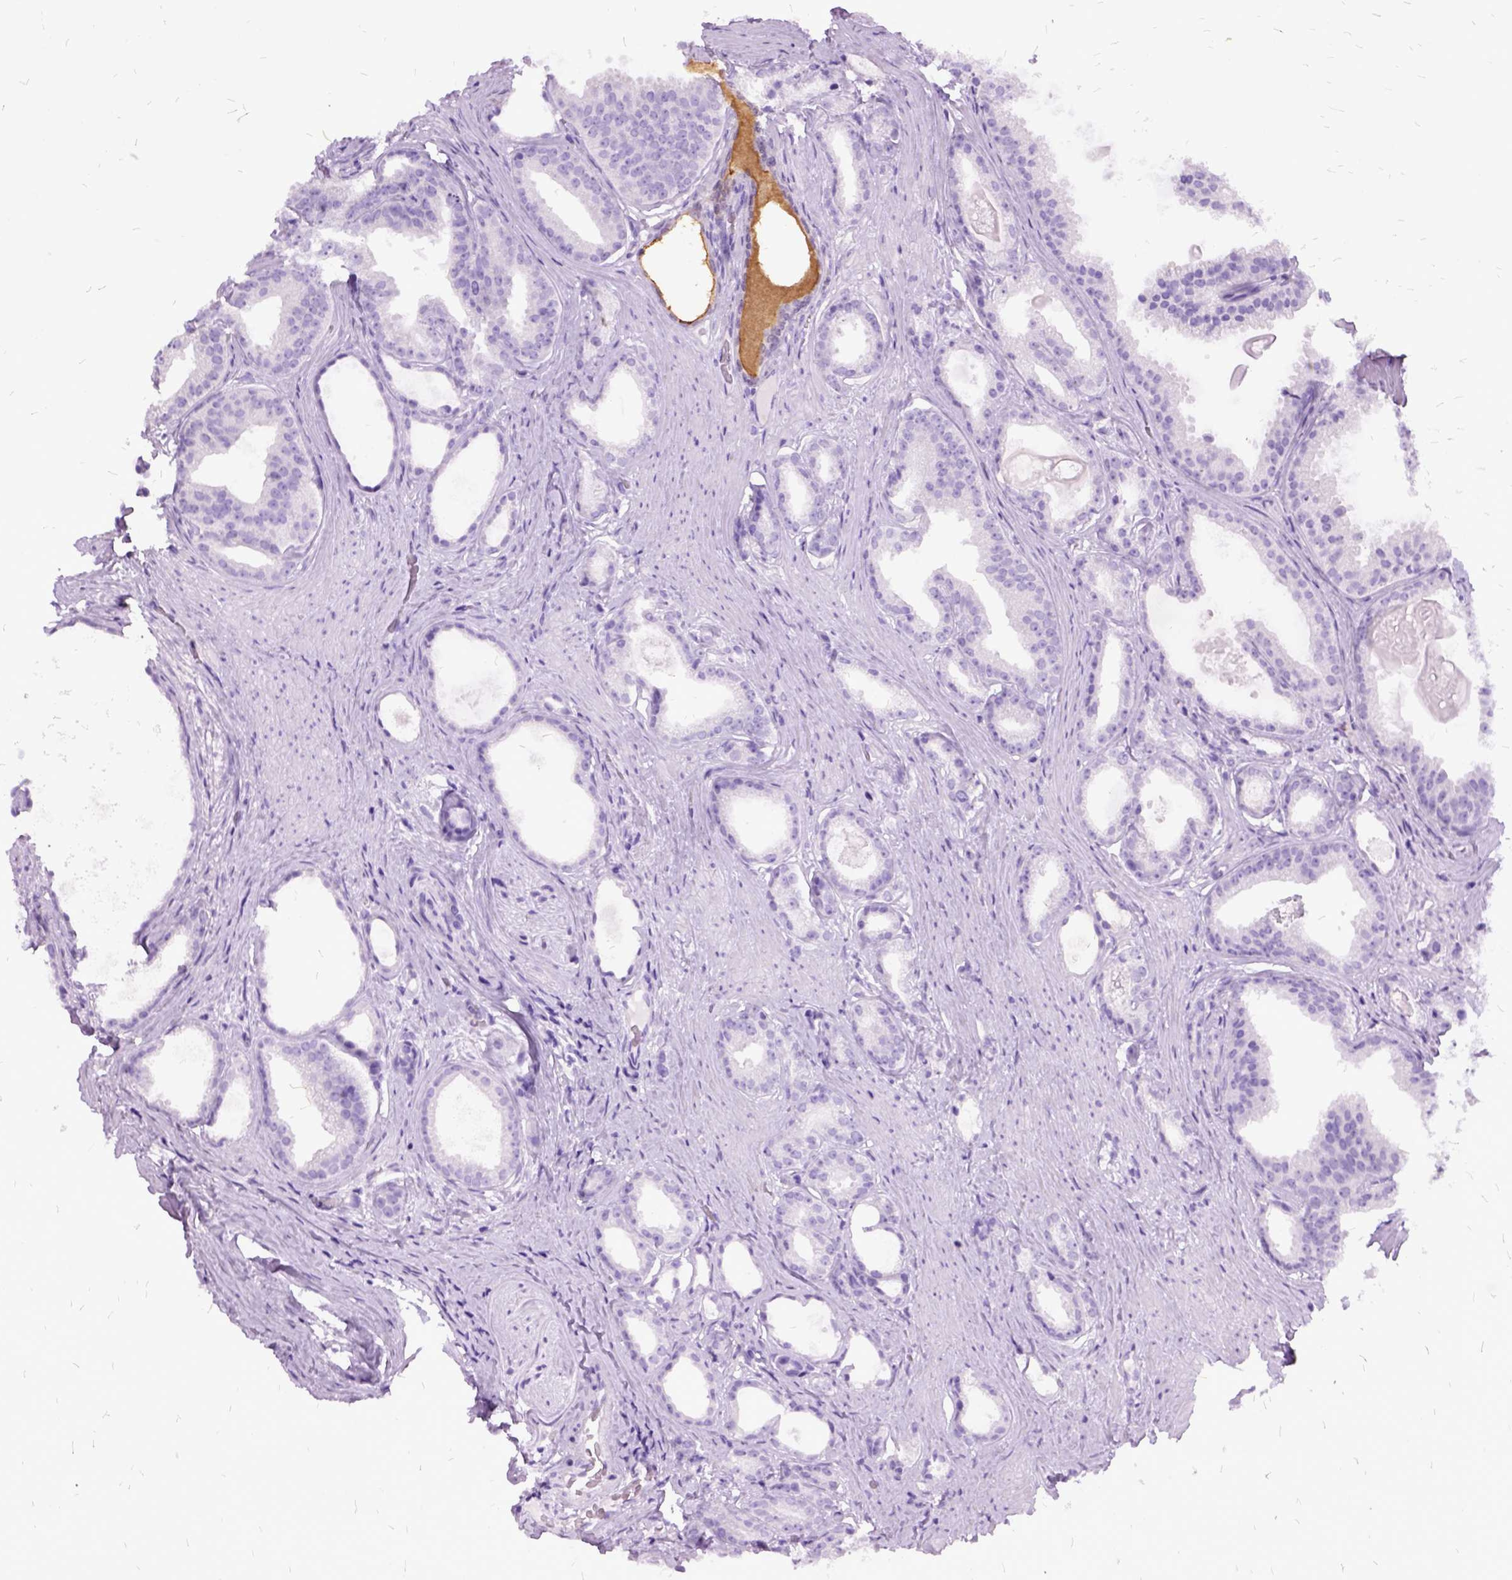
{"staining": {"intensity": "negative", "quantity": "none", "location": "none"}, "tissue": "prostate cancer", "cell_type": "Tumor cells", "image_type": "cancer", "snomed": [{"axis": "morphology", "description": "Adenocarcinoma, Low grade"}, {"axis": "topography", "description": "Prostate"}], "caption": "Immunohistochemical staining of human prostate adenocarcinoma (low-grade) demonstrates no significant expression in tumor cells.", "gene": "MME", "patient": {"sex": "male", "age": 65}}